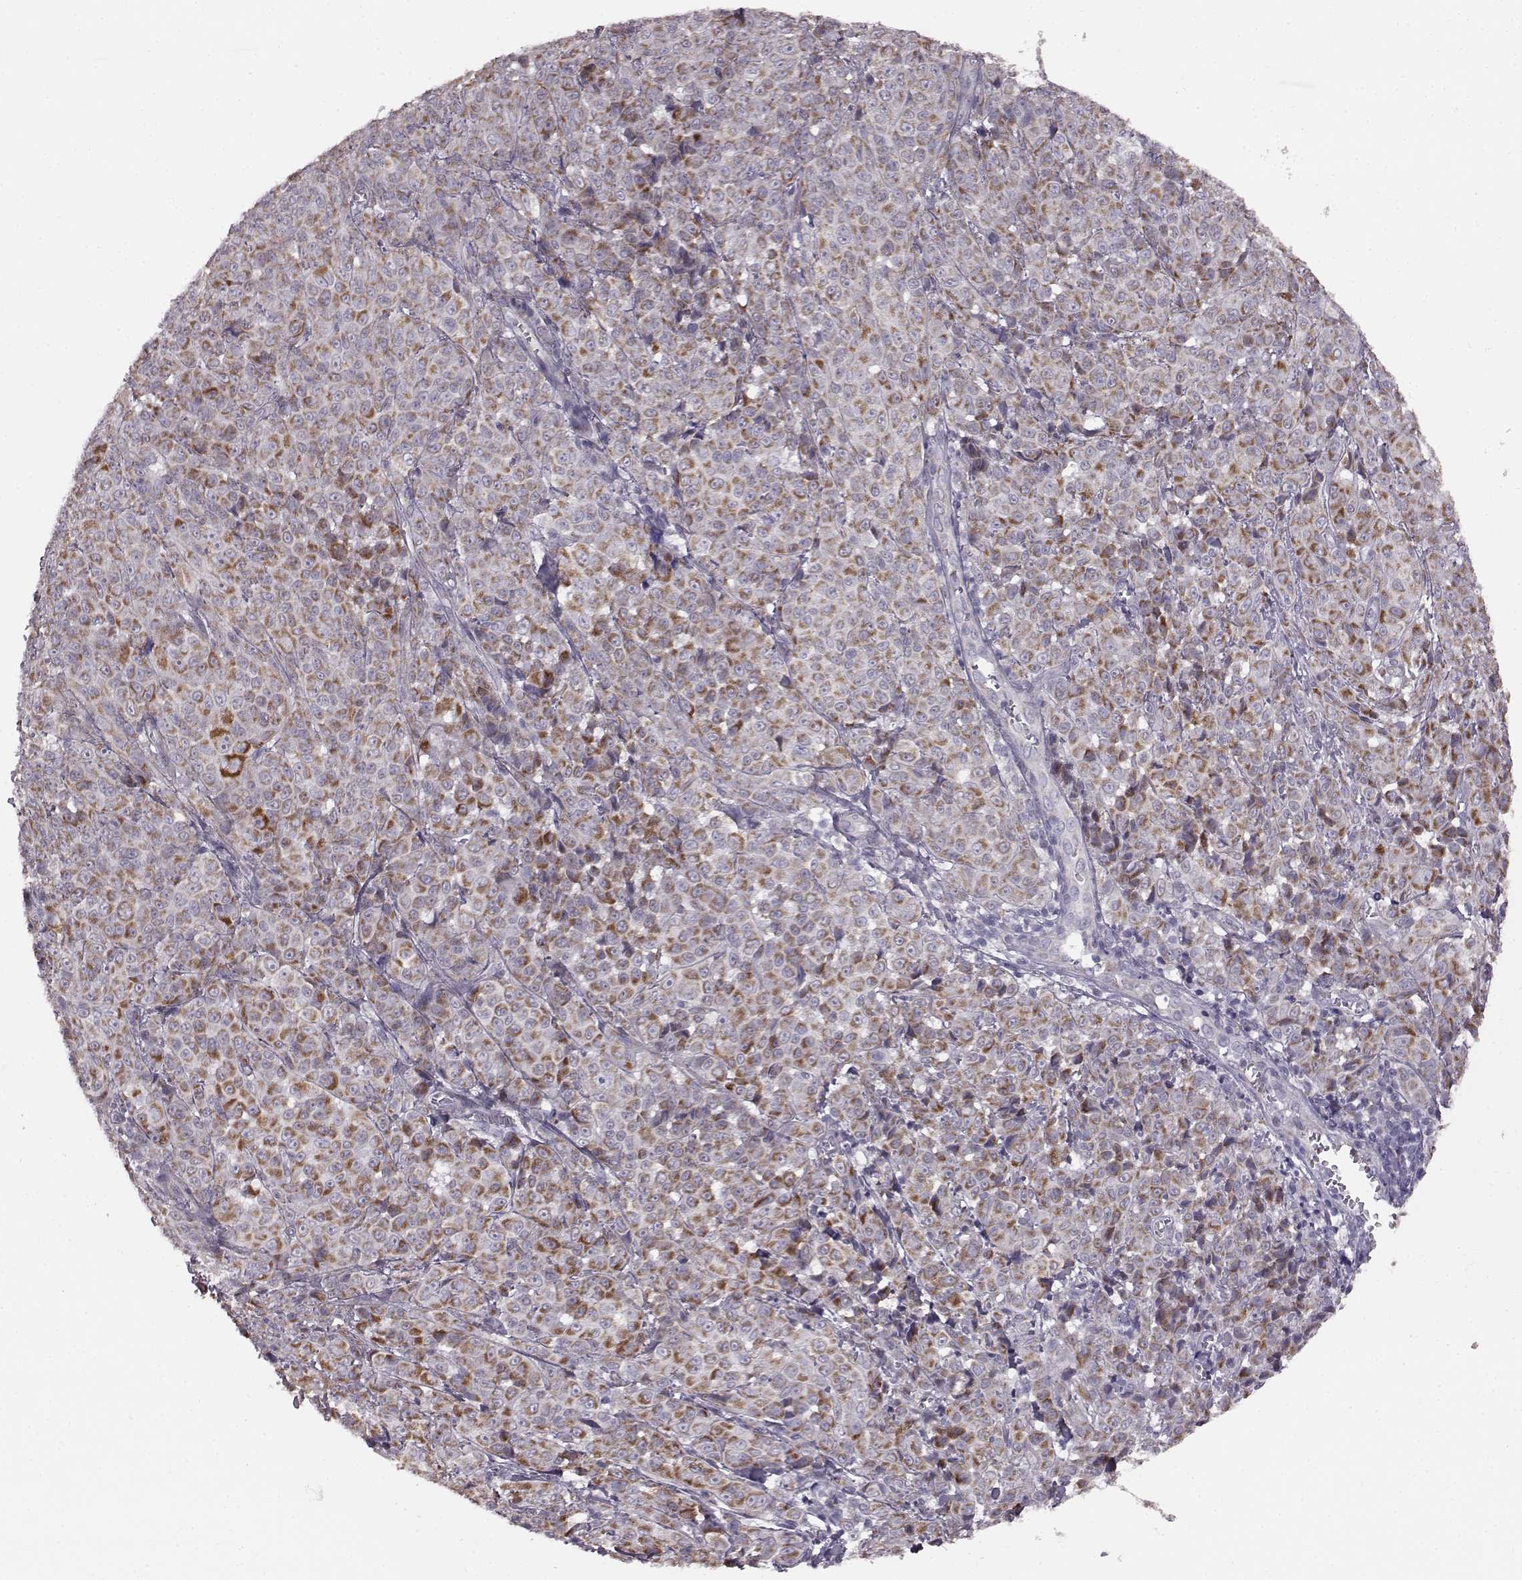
{"staining": {"intensity": "moderate", "quantity": ">75%", "location": "cytoplasmic/membranous"}, "tissue": "melanoma", "cell_type": "Tumor cells", "image_type": "cancer", "snomed": [{"axis": "morphology", "description": "Malignant melanoma, NOS"}, {"axis": "topography", "description": "Skin"}], "caption": "An IHC photomicrograph of neoplastic tissue is shown. Protein staining in brown highlights moderate cytoplasmic/membranous positivity in melanoma within tumor cells.", "gene": "FAM8A1", "patient": {"sex": "male", "age": 89}}